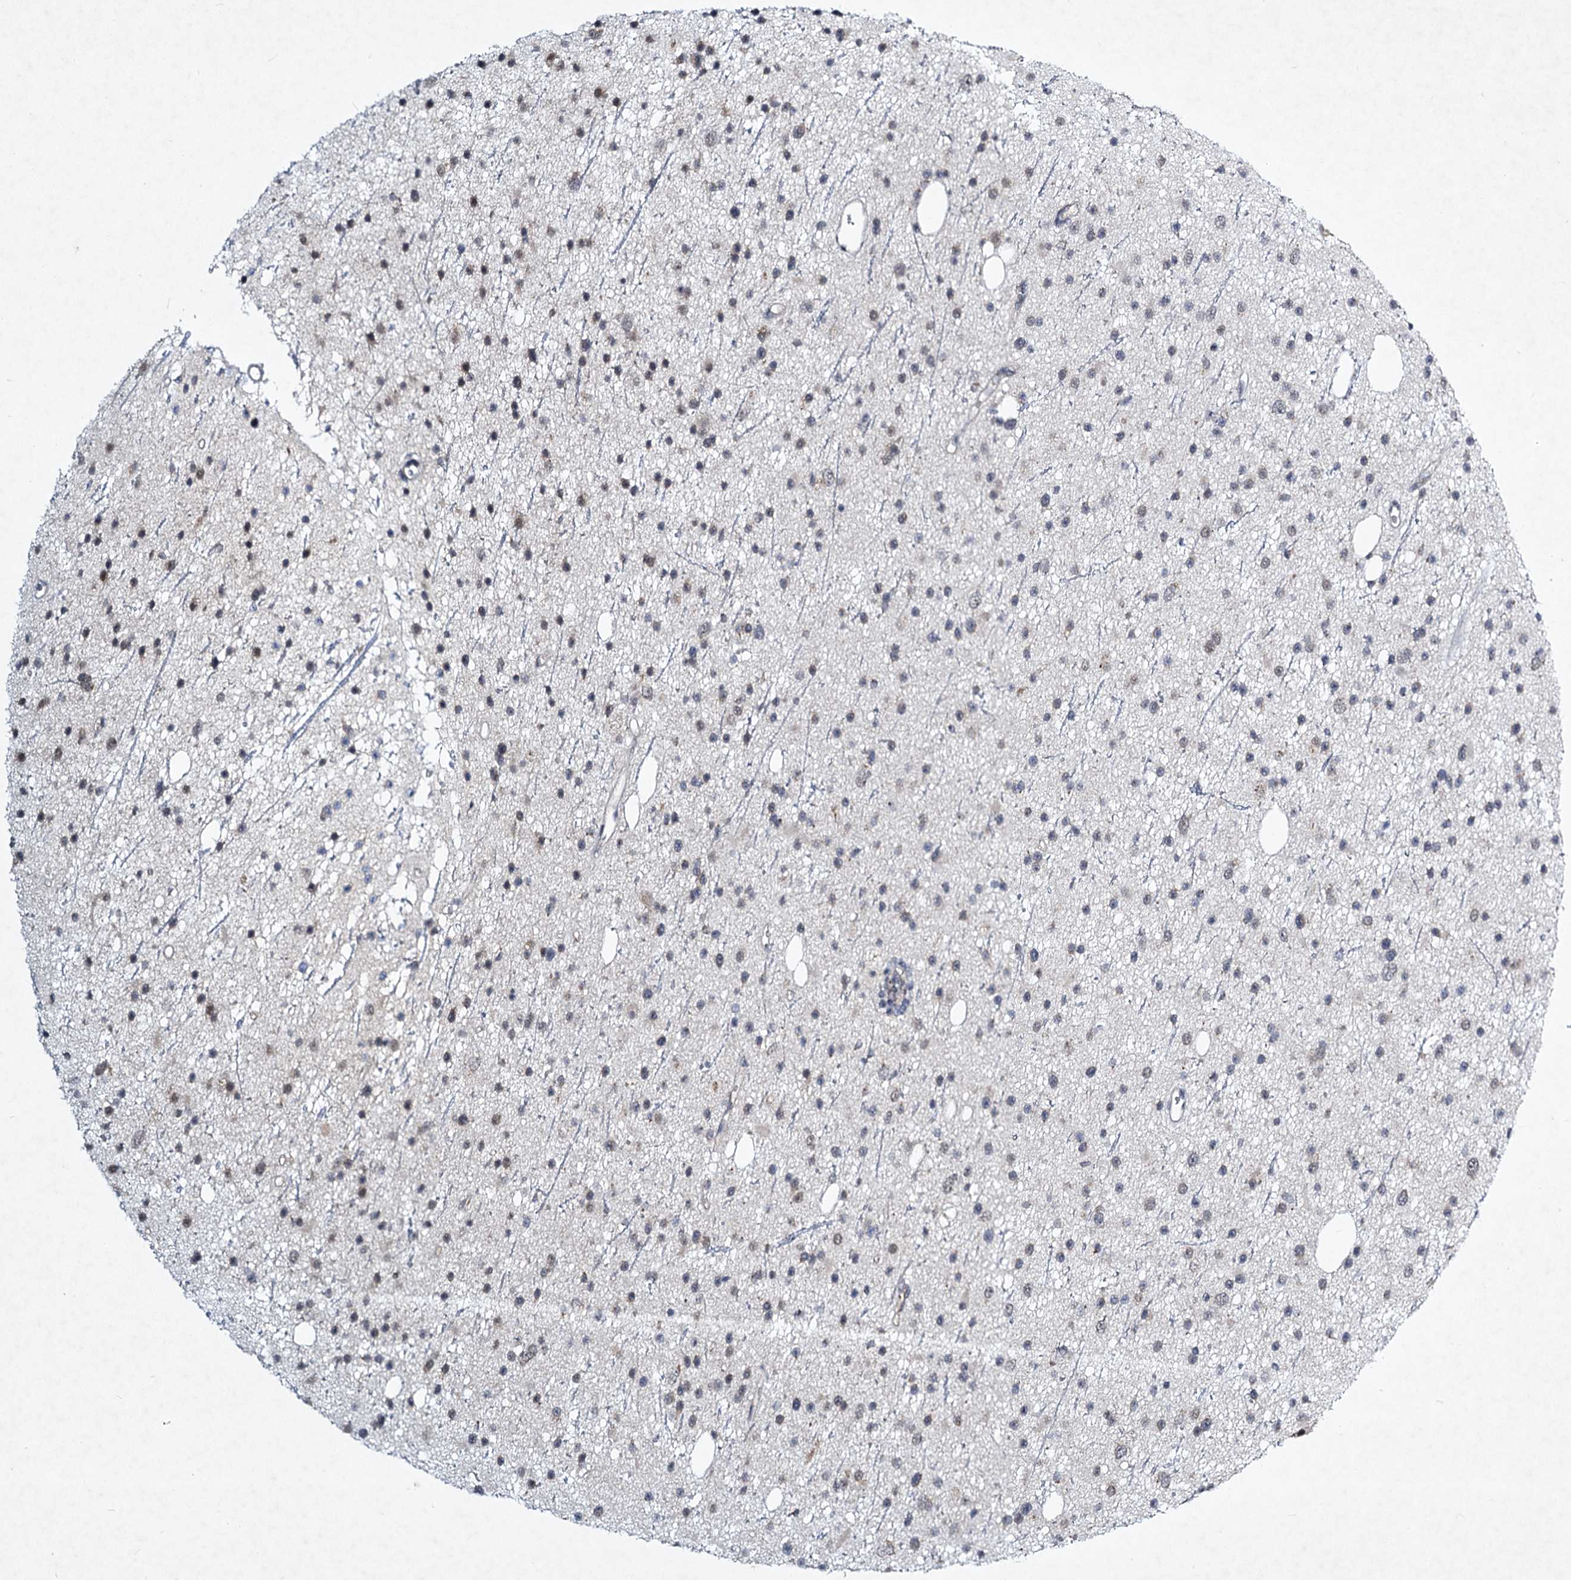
{"staining": {"intensity": "negative", "quantity": "none", "location": "none"}, "tissue": "glioma", "cell_type": "Tumor cells", "image_type": "cancer", "snomed": [{"axis": "morphology", "description": "Glioma, malignant, Low grade"}, {"axis": "topography", "description": "Cerebral cortex"}], "caption": "Malignant low-grade glioma stained for a protein using IHC shows no staining tumor cells.", "gene": "STAP1", "patient": {"sex": "female", "age": 39}}